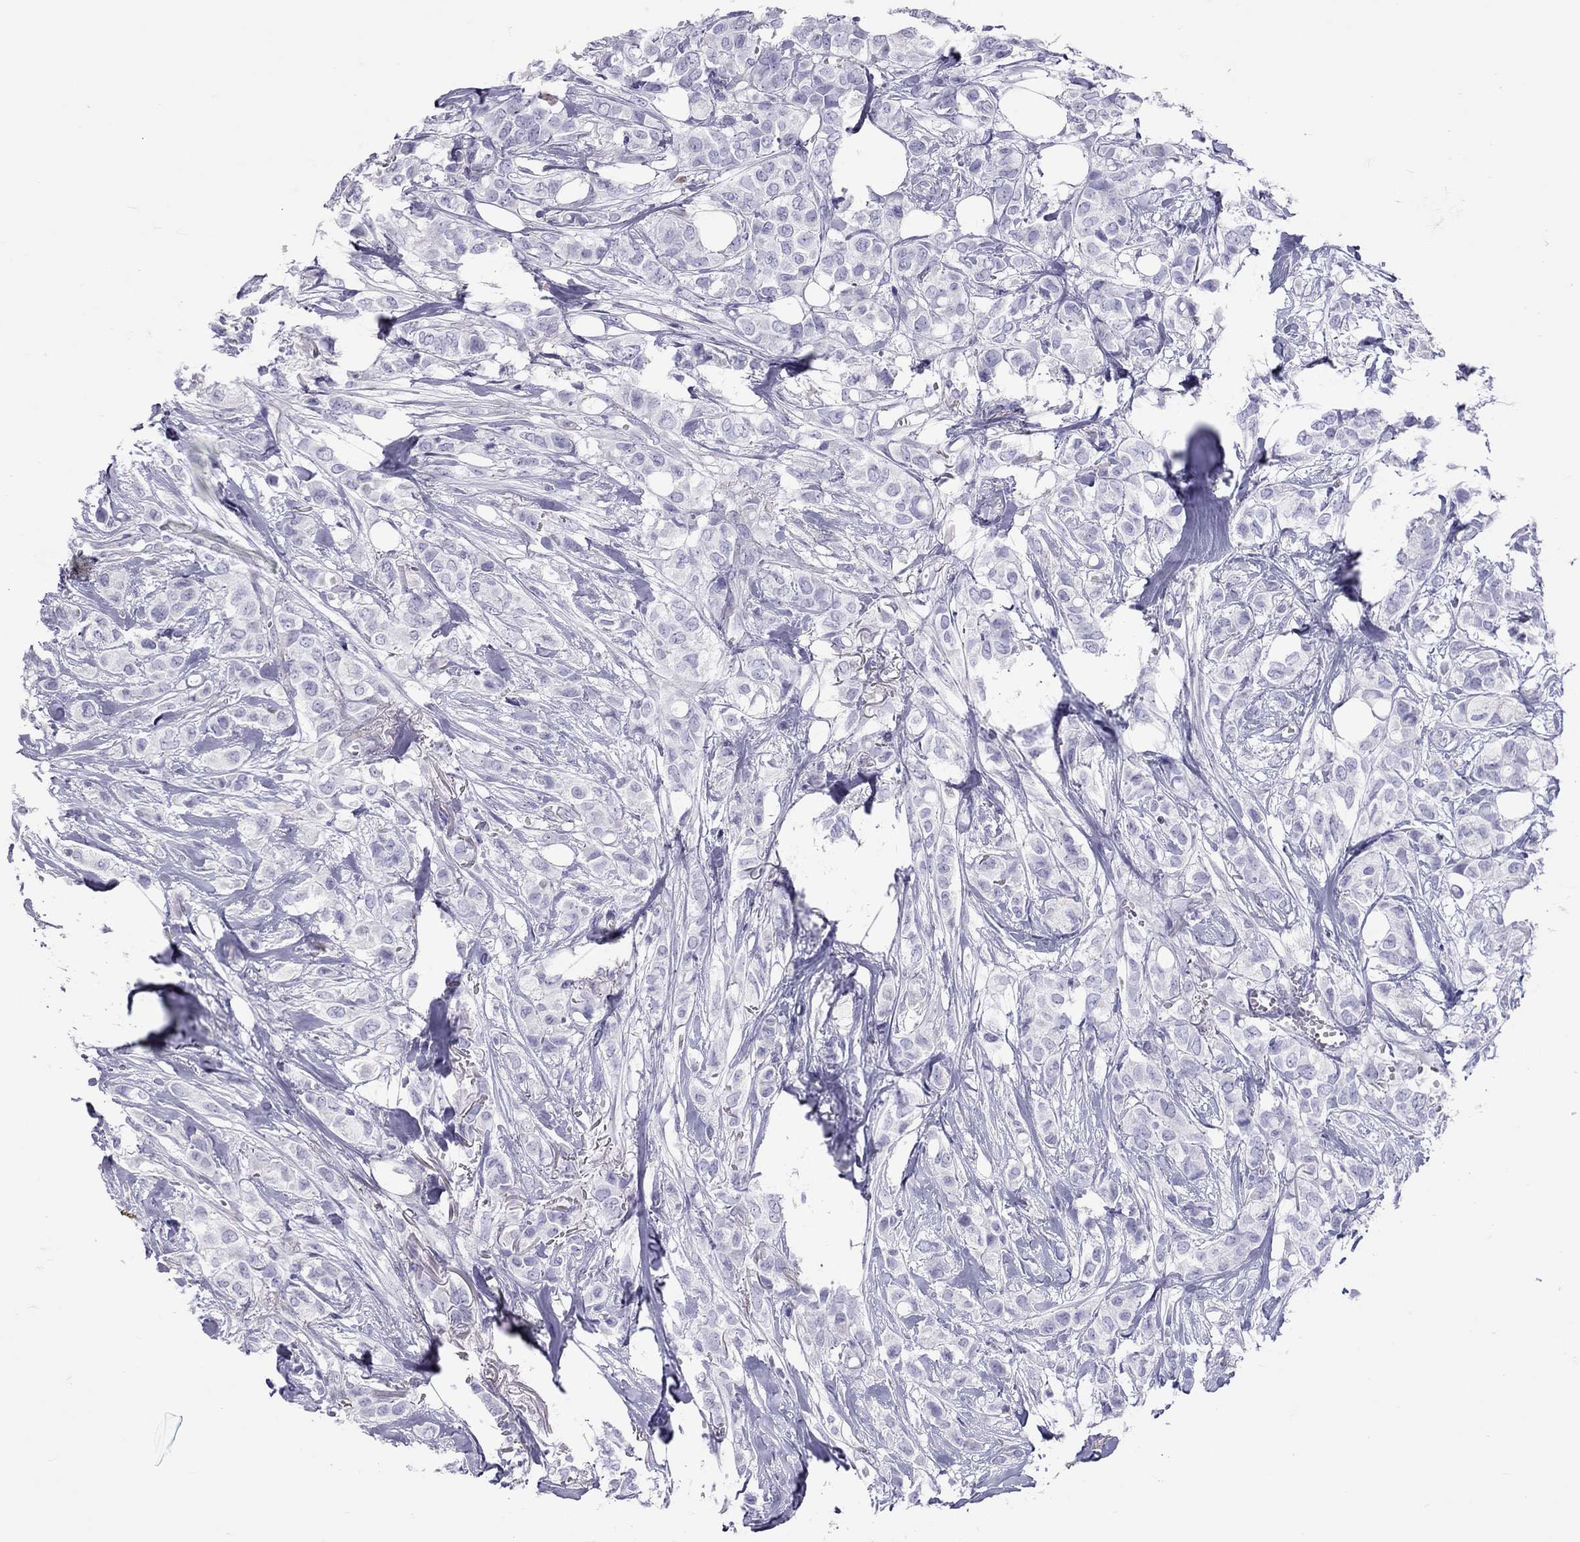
{"staining": {"intensity": "negative", "quantity": "none", "location": "none"}, "tissue": "breast cancer", "cell_type": "Tumor cells", "image_type": "cancer", "snomed": [{"axis": "morphology", "description": "Duct carcinoma"}, {"axis": "topography", "description": "Breast"}], "caption": "The image demonstrates no staining of tumor cells in breast cancer (invasive ductal carcinoma). (DAB immunohistochemistry visualized using brightfield microscopy, high magnification).", "gene": "STAG3", "patient": {"sex": "female", "age": 85}}